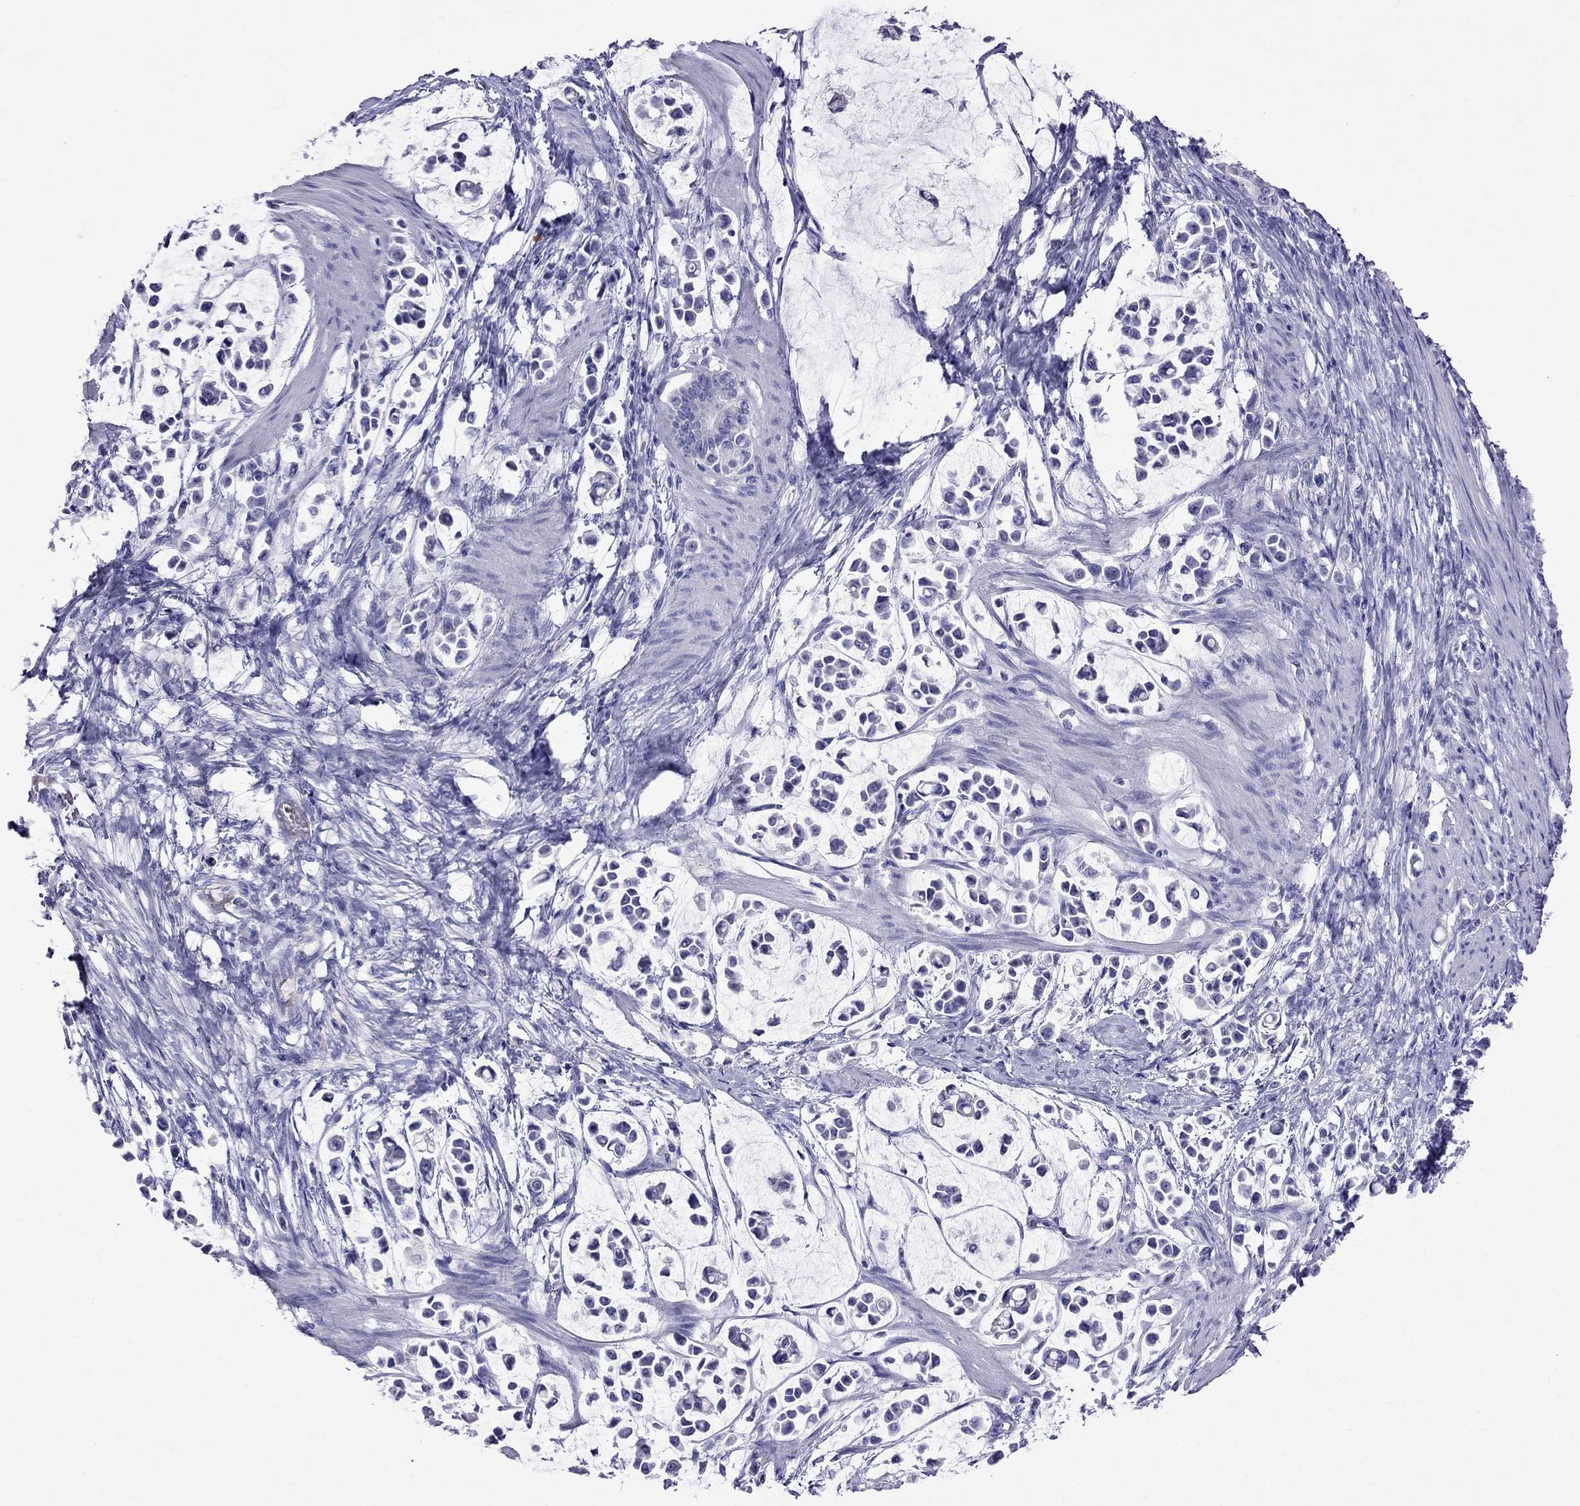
{"staining": {"intensity": "negative", "quantity": "none", "location": "none"}, "tissue": "stomach cancer", "cell_type": "Tumor cells", "image_type": "cancer", "snomed": [{"axis": "morphology", "description": "Adenocarcinoma, NOS"}, {"axis": "topography", "description": "Stomach"}], "caption": "There is no significant positivity in tumor cells of stomach cancer. (Stains: DAB IHC with hematoxylin counter stain, Microscopy: brightfield microscopy at high magnification).", "gene": "TDRD1", "patient": {"sex": "male", "age": 82}}